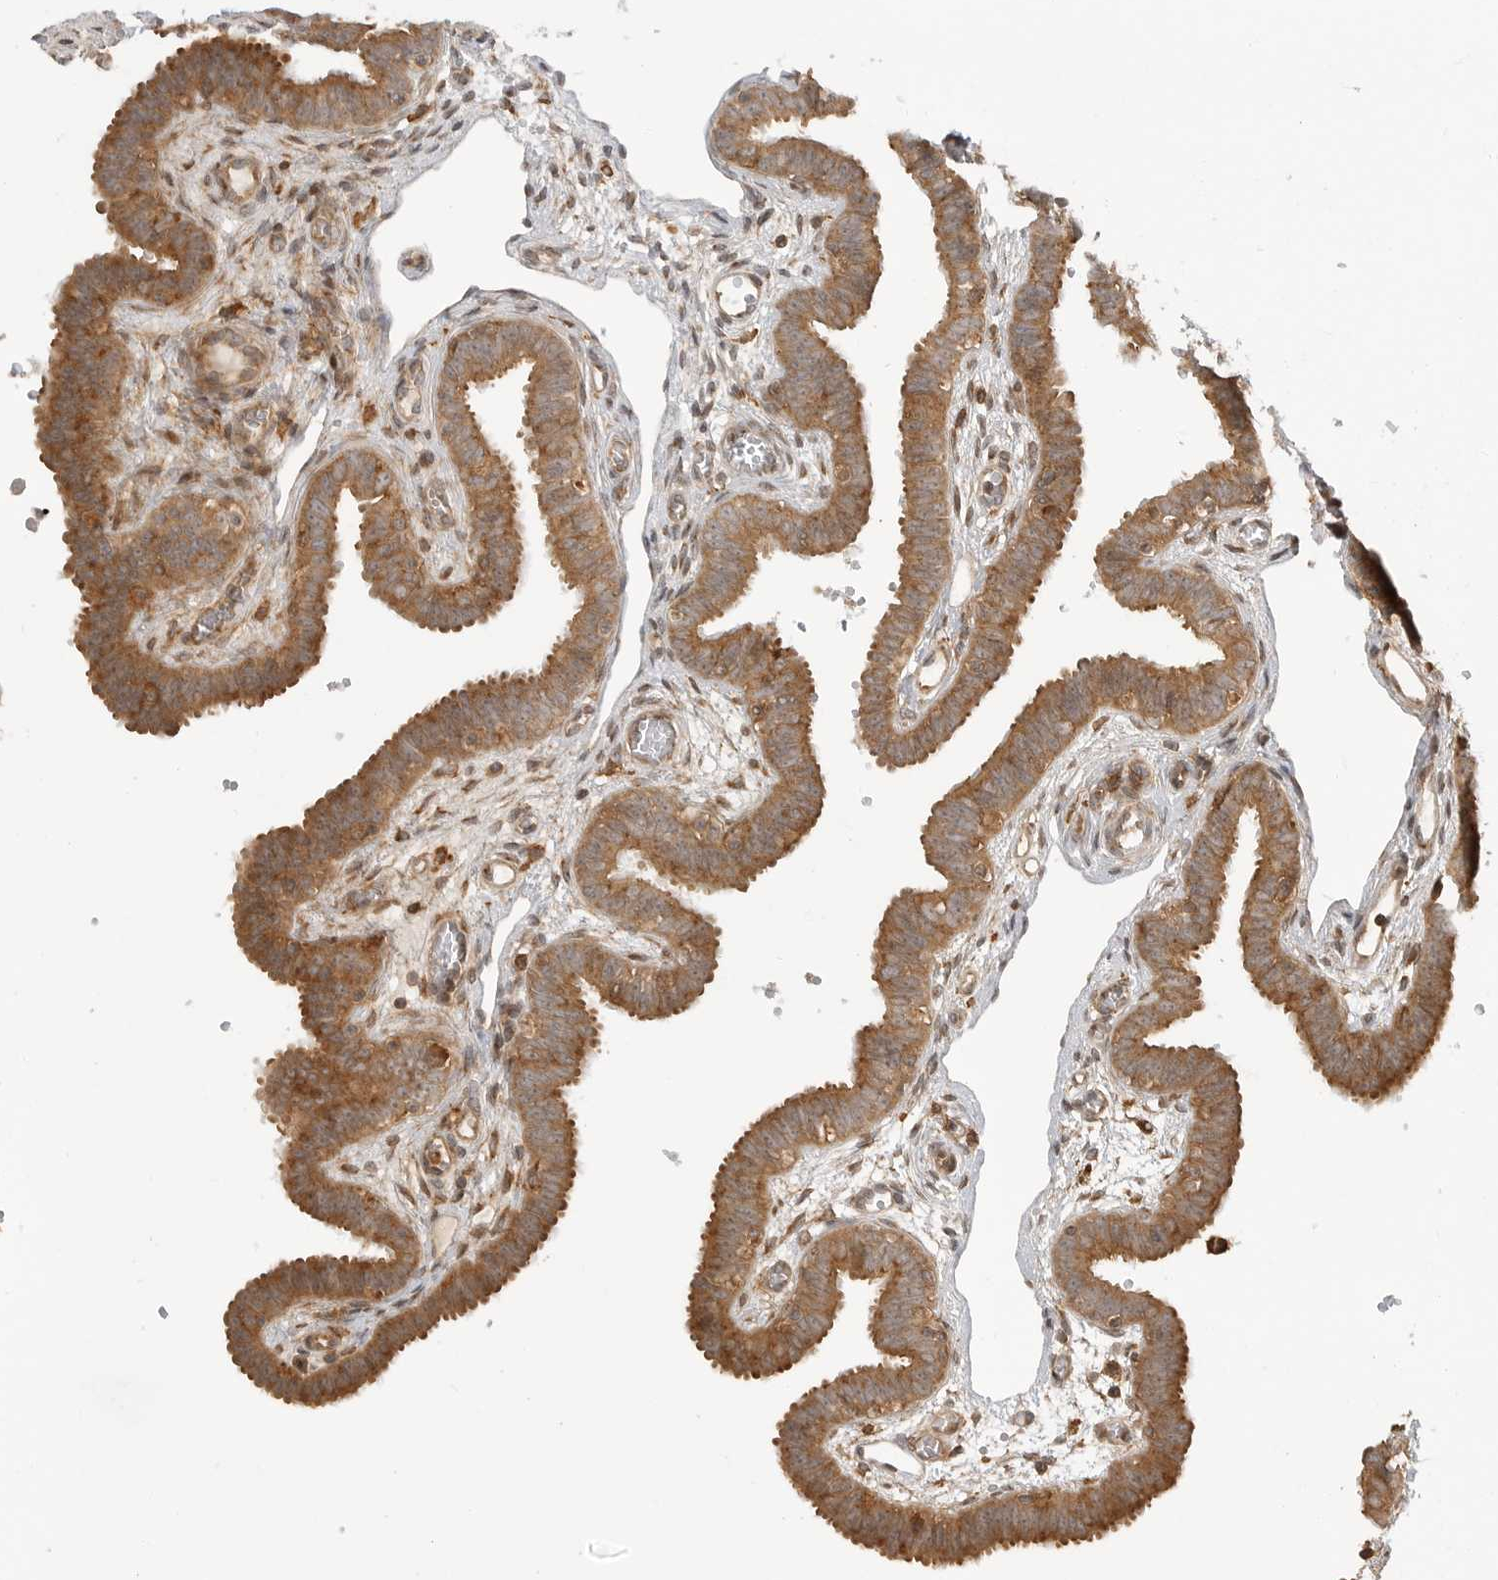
{"staining": {"intensity": "moderate", "quantity": ">75%", "location": "cytoplasmic/membranous"}, "tissue": "fallopian tube", "cell_type": "Glandular cells", "image_type": "normal", "snomed": [{"axis": "morphology", "description": "Normal tissue, NOS"}, {"axis": "topography", "description": "Fallopian tube"}, {"axis": "topography", "description": "Placenta"}], "caption": "Immunohistochemical staining of normal human fallopian tube exhibits medium levels of moderate cytoplasmic/membranous expression in about >75% of glandular cells.", "gene": "FAT3", "patient": {"sex": "female", "age": 32}}